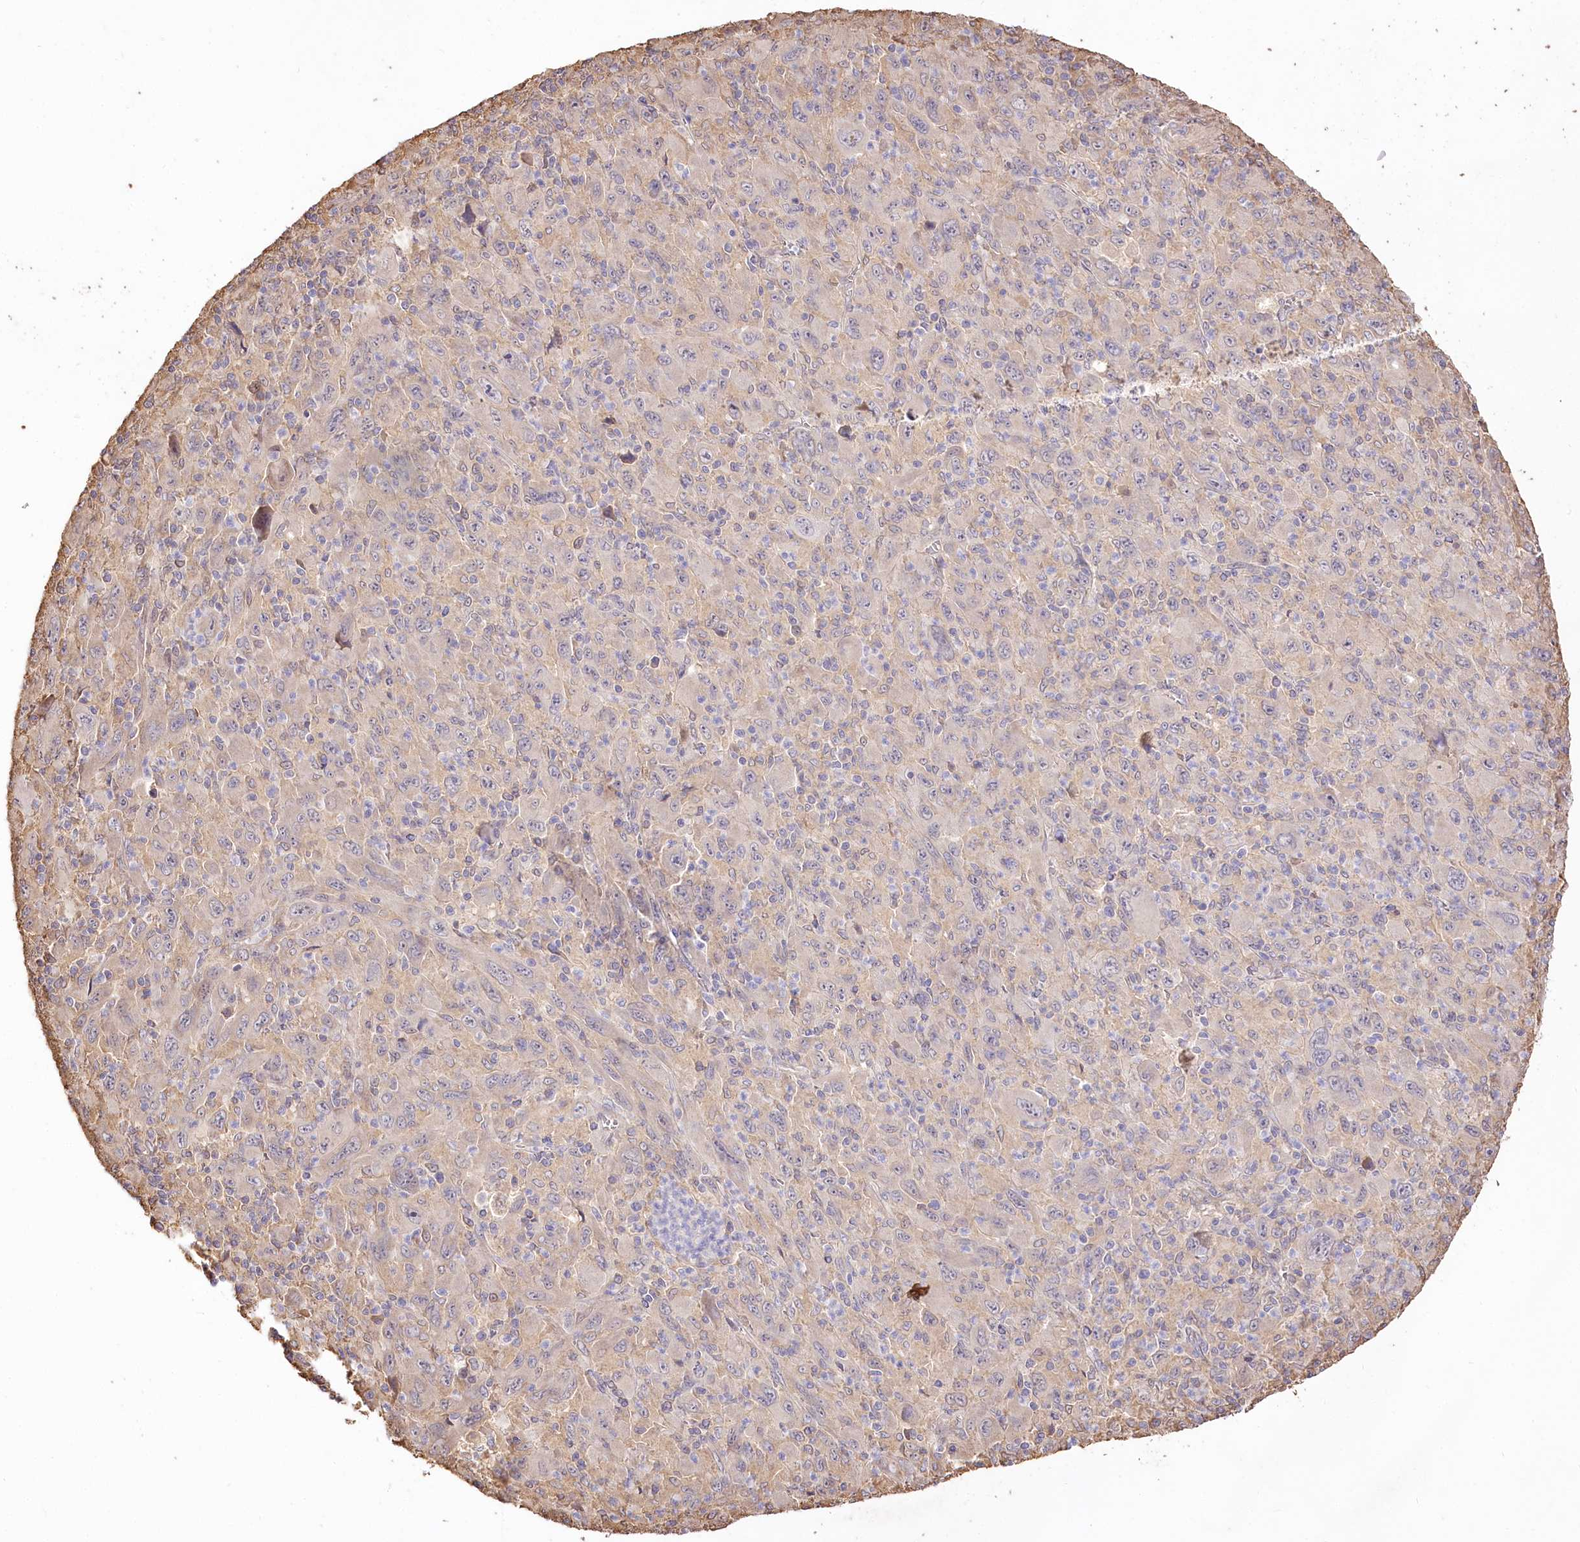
{"staining": {"intensity": "negative", "quantity": "none", "location": "none"}, "tissue": "melanoma", "cell_type": "Tumor cells", "image_type": "cancer", "snomed": [{"axis": "morphology", "description": "Malignant melanoma, Metastatic site"}, {"axis": "topography", "description": "Skin"}], "caption": "DAB (3,3'-diaminobenzidine) immunohistochemical staining of malignant melanoma (metastatic site) shows no significant positivity in tumor cells.", "gene": "R3HDM2", "patient": {"sex": "female", "age": 56}}